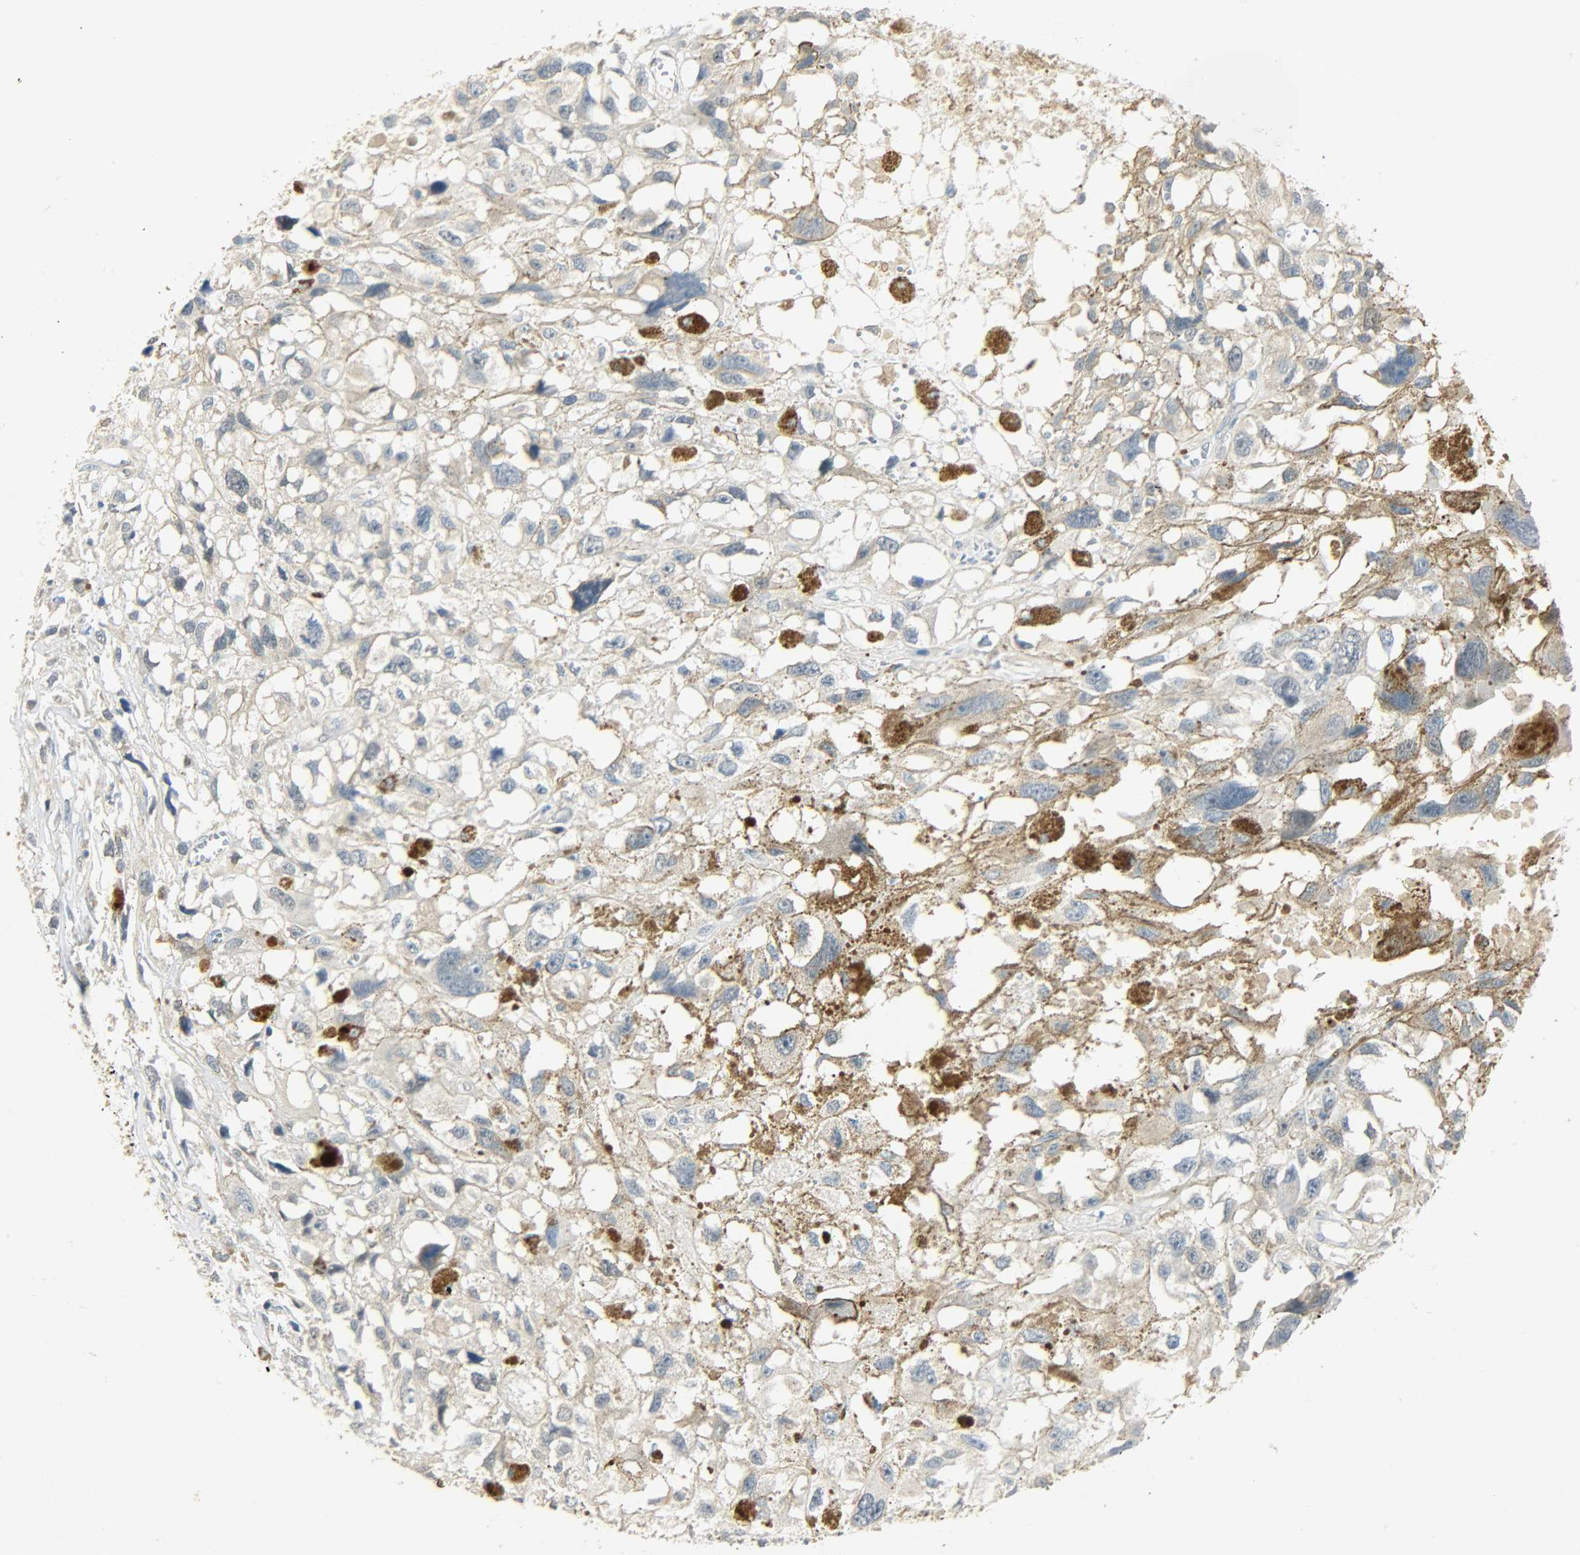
{"staining": {"intensity": "weak", "quantity": "25%-75%", "location": "cytoplasmic/membranous"}, "tissue": "melanoma", "cell_type": "Tumor cells", "image_type": "cancer", "snomed": [{"axis": "morphology", "description": "Malignant melanoma, Metastatic site"}, {"axis": "topography", "description": "Lymph node"}], "caption": "Human melanoma stained with a brown dye shows weak cytoplasmic/membranous positive expression in about 25%-75% of tumor cells.", "gene": "USP13", "patient": {"sex": "male", "age": 59}}